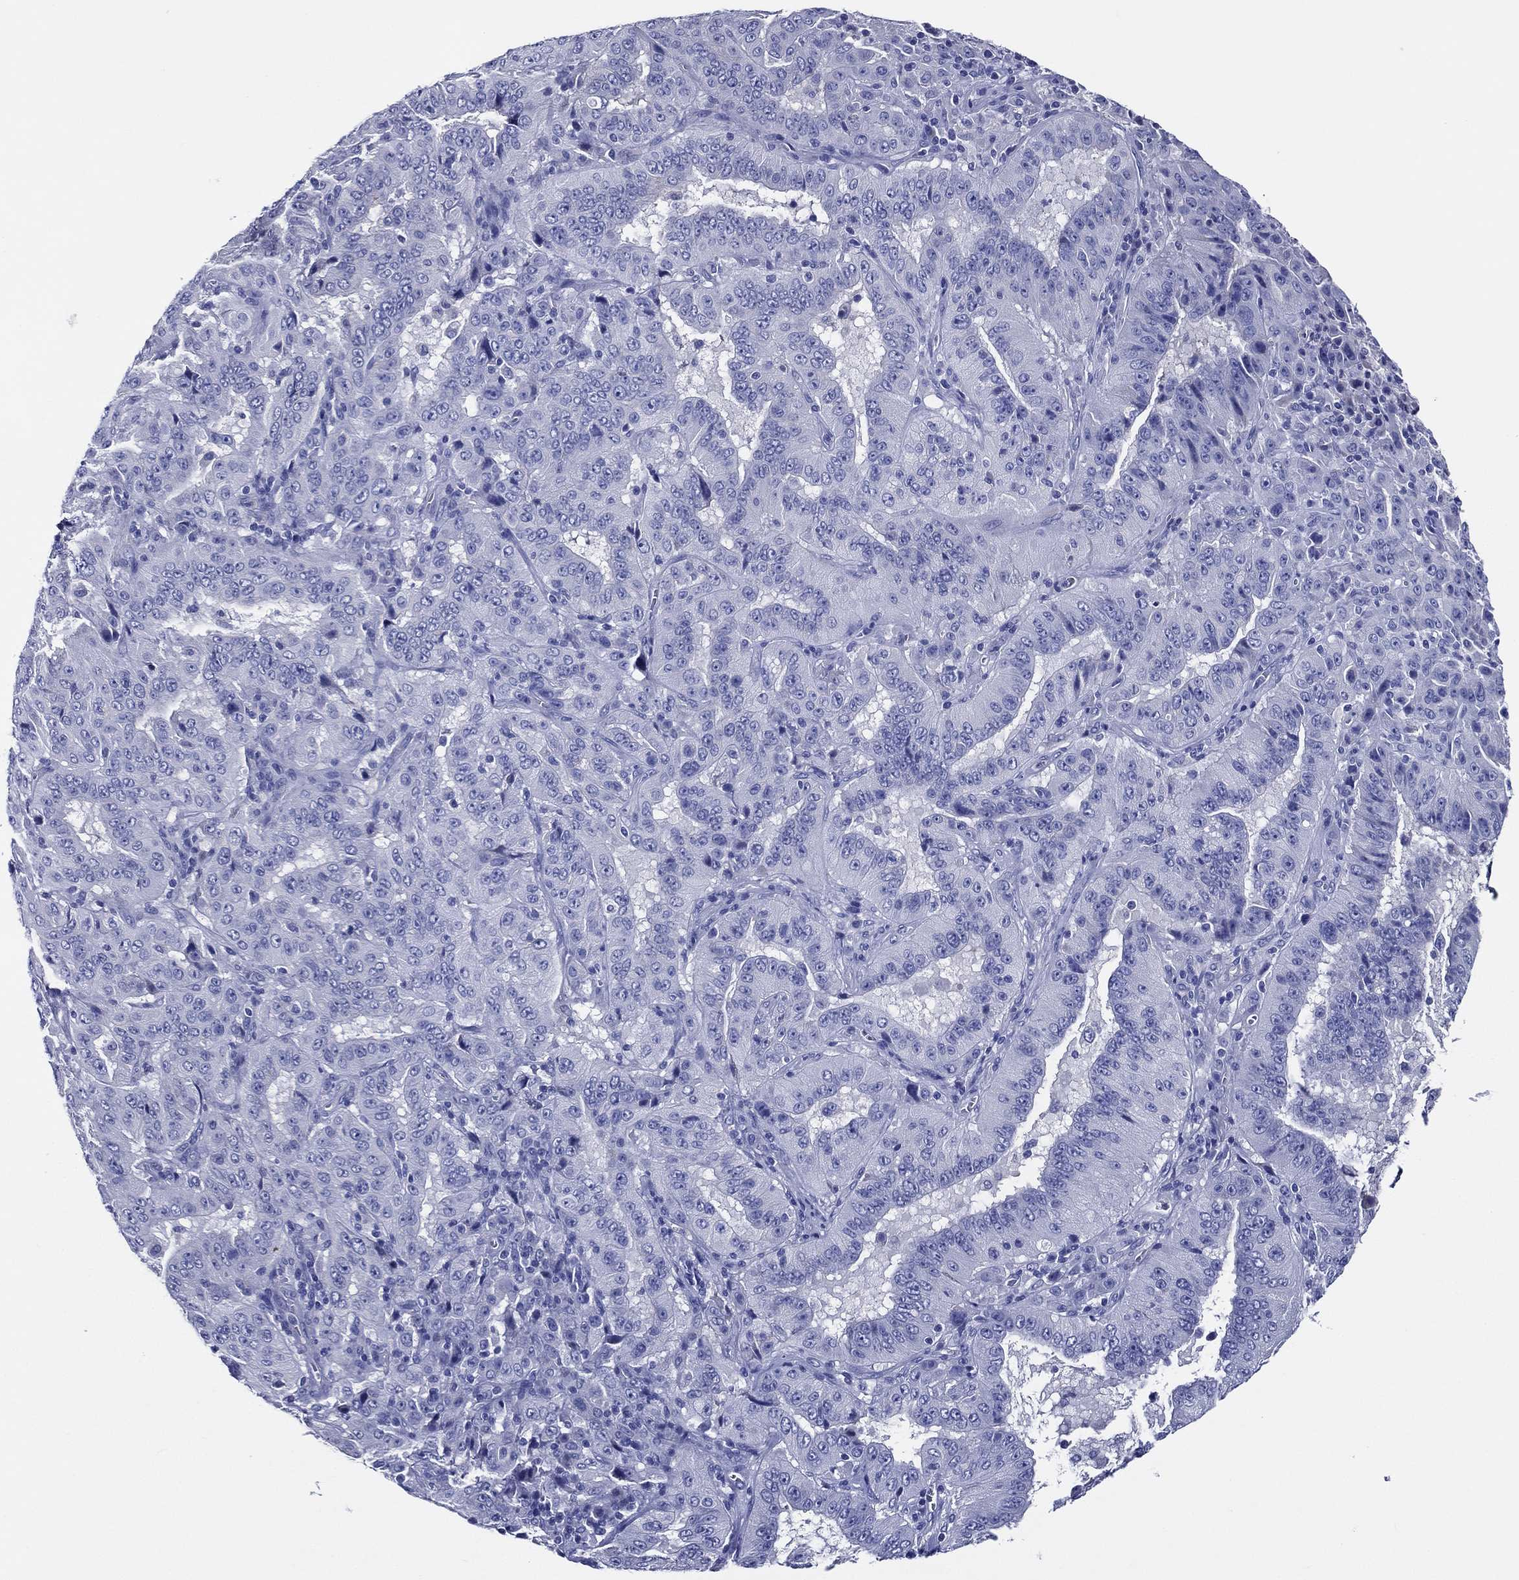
{"staining": {"intensity": "negative", "quantity": "none", "location": "none"}, "tissue": "pancreatic cancer", "cell_type": "Tumor cells", "image_type": "cancer", "snomed": [{"axis": "morphology", "description": "Adenocarcinoma, NOS"}, {"axis": "topography", "description": "Pancreas"}], "caption": "The histopathology image displays no staining of tumor cells in adenocarcinoma (pancreatic). Nuclei are stained in blue.", "gene": "ACE2", "patient": {"sex": "male", "age": 63}}